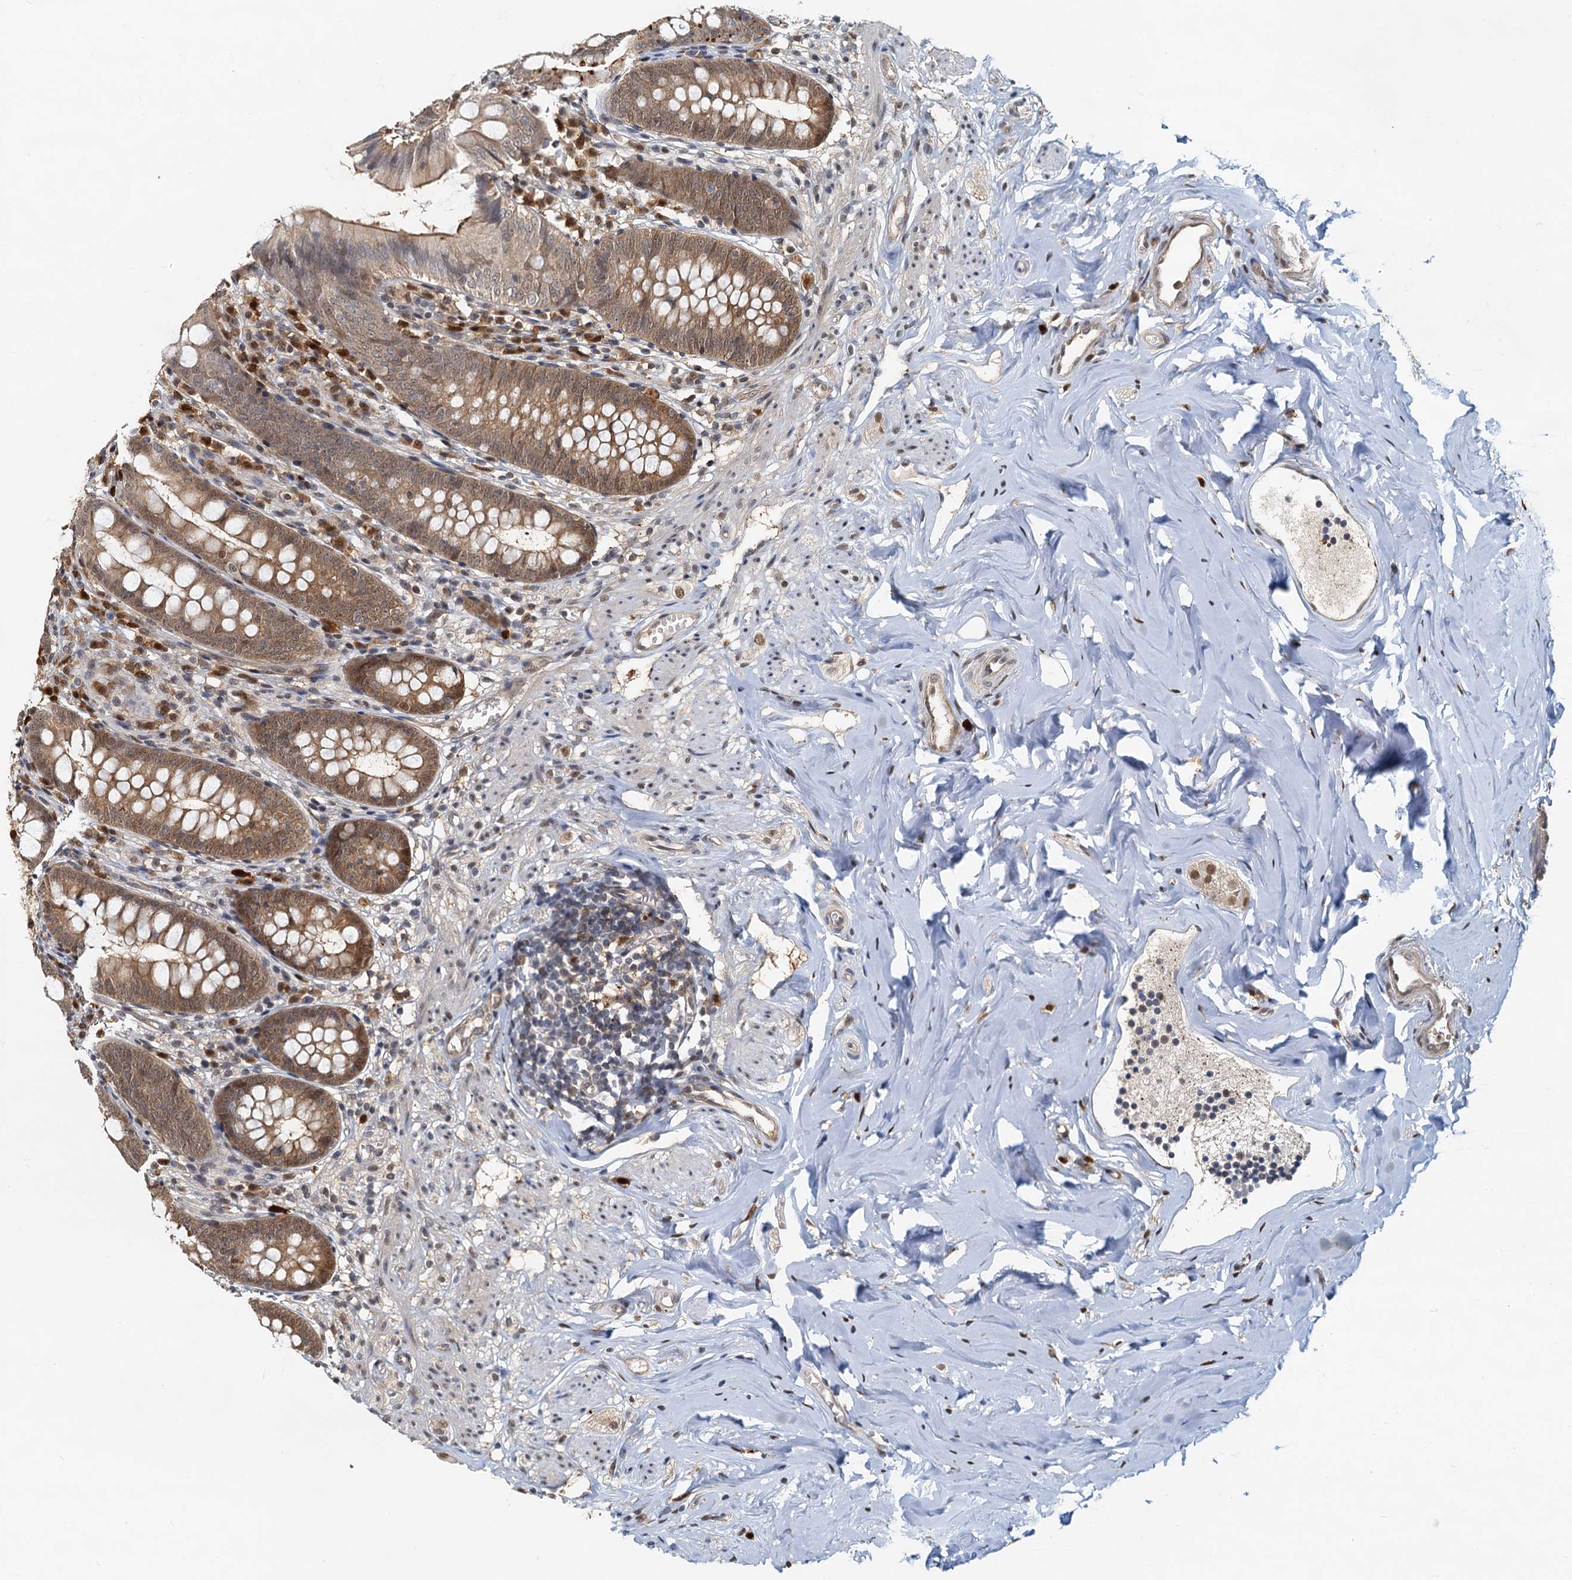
{"staining": {"intensity": "moderate", "quantity": ">75%", "location": "cytoplasmic/membranous,nuclear"}, "tissue": "appendix", "cell_type": "Glandular cells", "image_type": "normal", "snomed": [{"axis": "morphology", "description": "Normal tissue, NOS"}, {"axis": "topography", "description": "Appendix"}], "caption": "Appendix stained with immunohistochemistry (IHC) shows moderate cytoplasmic/membranous,nuclear expression in approximately >75% of glandular cells. The staining was performed using DAB (3,3'-diaminobenzidine), with brown indicating positive protein expression. Nuclei are stained blue with hematoxylin.", "gene": "SPINDOC", "patient": {"sex": "female", "age": 51}}